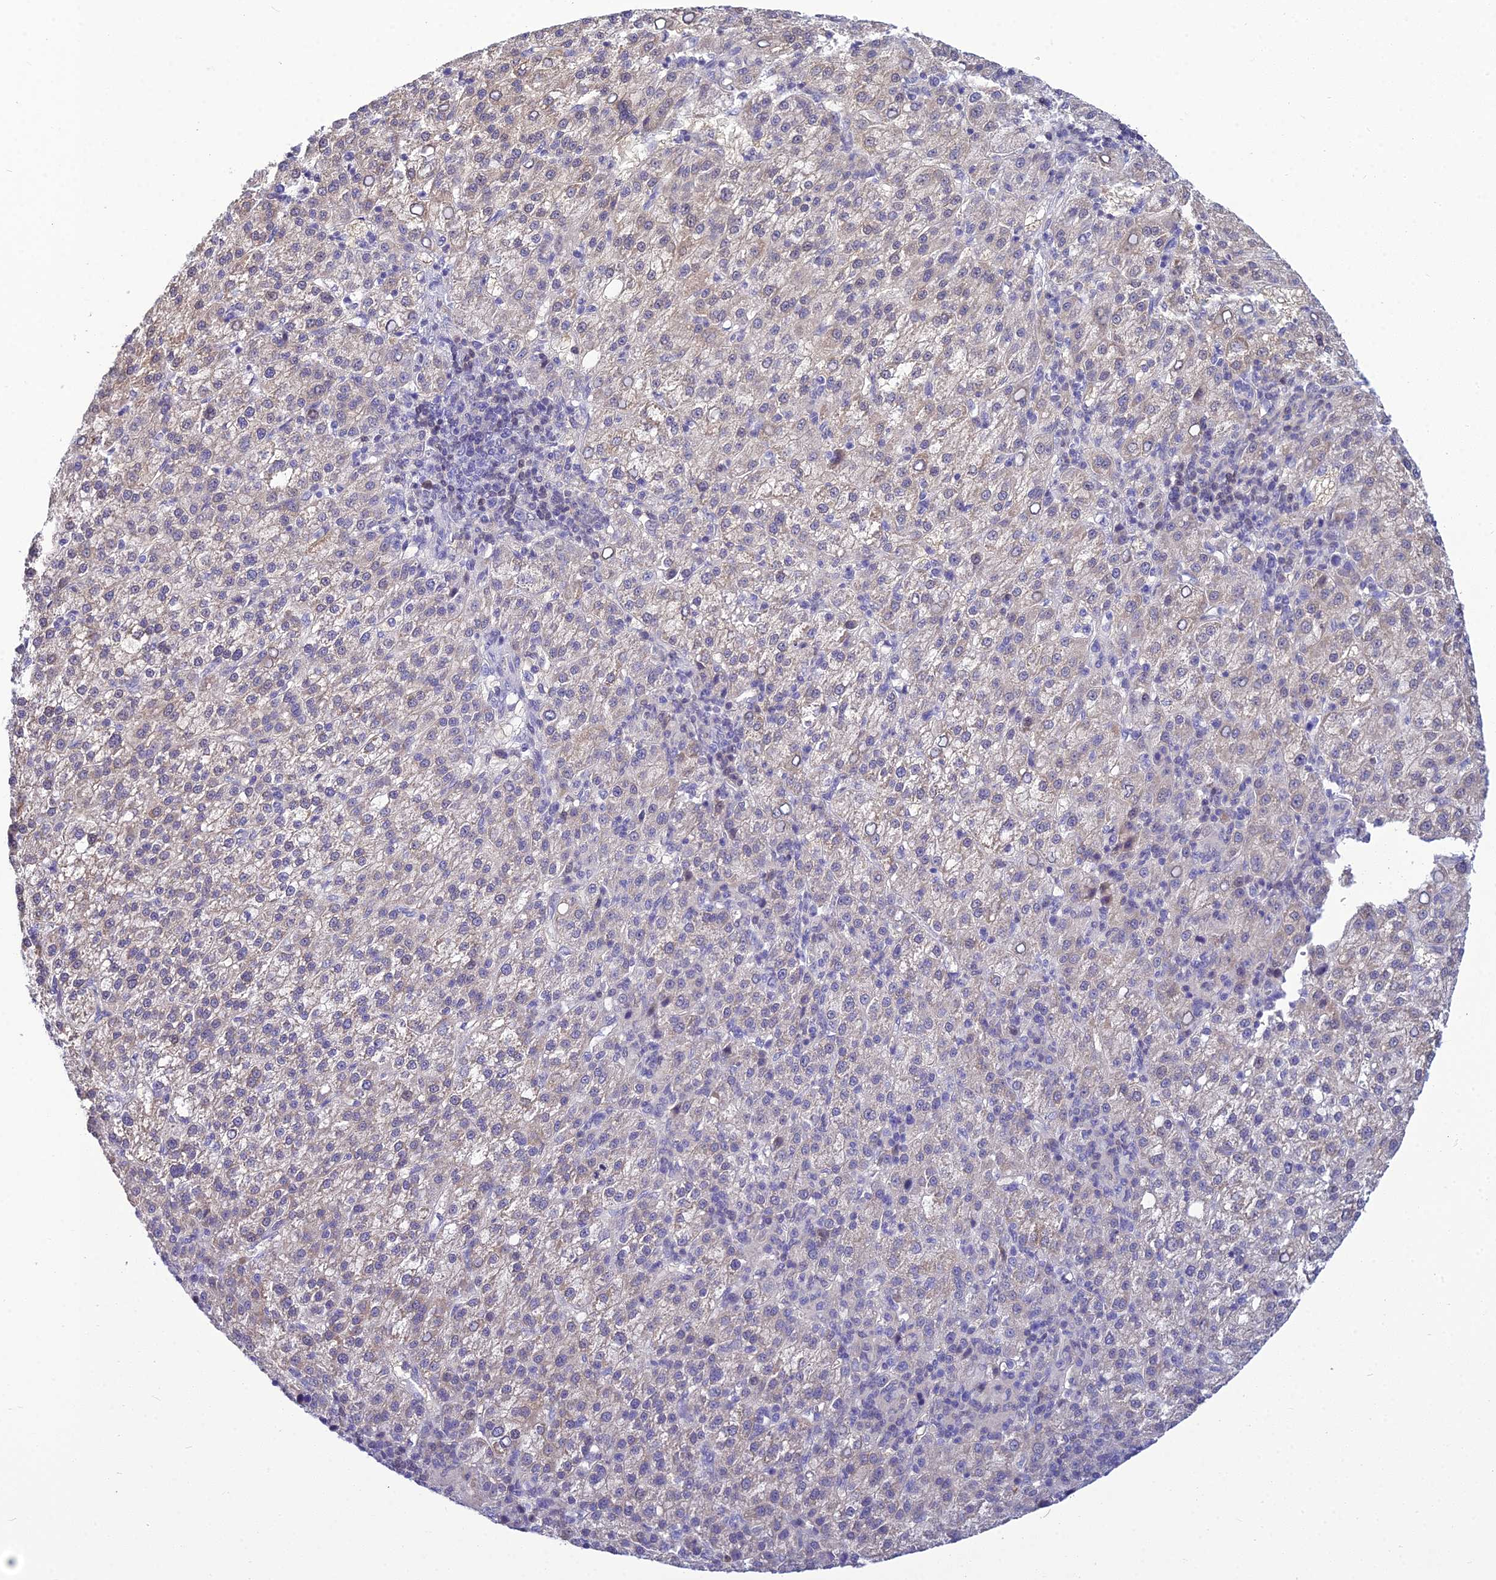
{"staining": {"intensity": "weak", "quantity": ">75%", "location": "cytoplasmic/membranous"}, "tissue": "liver cancer", "cell_type": "Tumor cells", "image_type": "cancer", "snomed": [{"axis": "morphology", "description": "Carcinoma, Hepatocellular, NOS"}, {"axis": "topography", "description": "Liver"}], "caption": "IHC of liver cancer displays low levels of weak cytoplasmic/membranous expression in approximately >75% of tumor cells.", "gene": "ZMIZ1", "patient": {"sex": "female", "age": 58}}